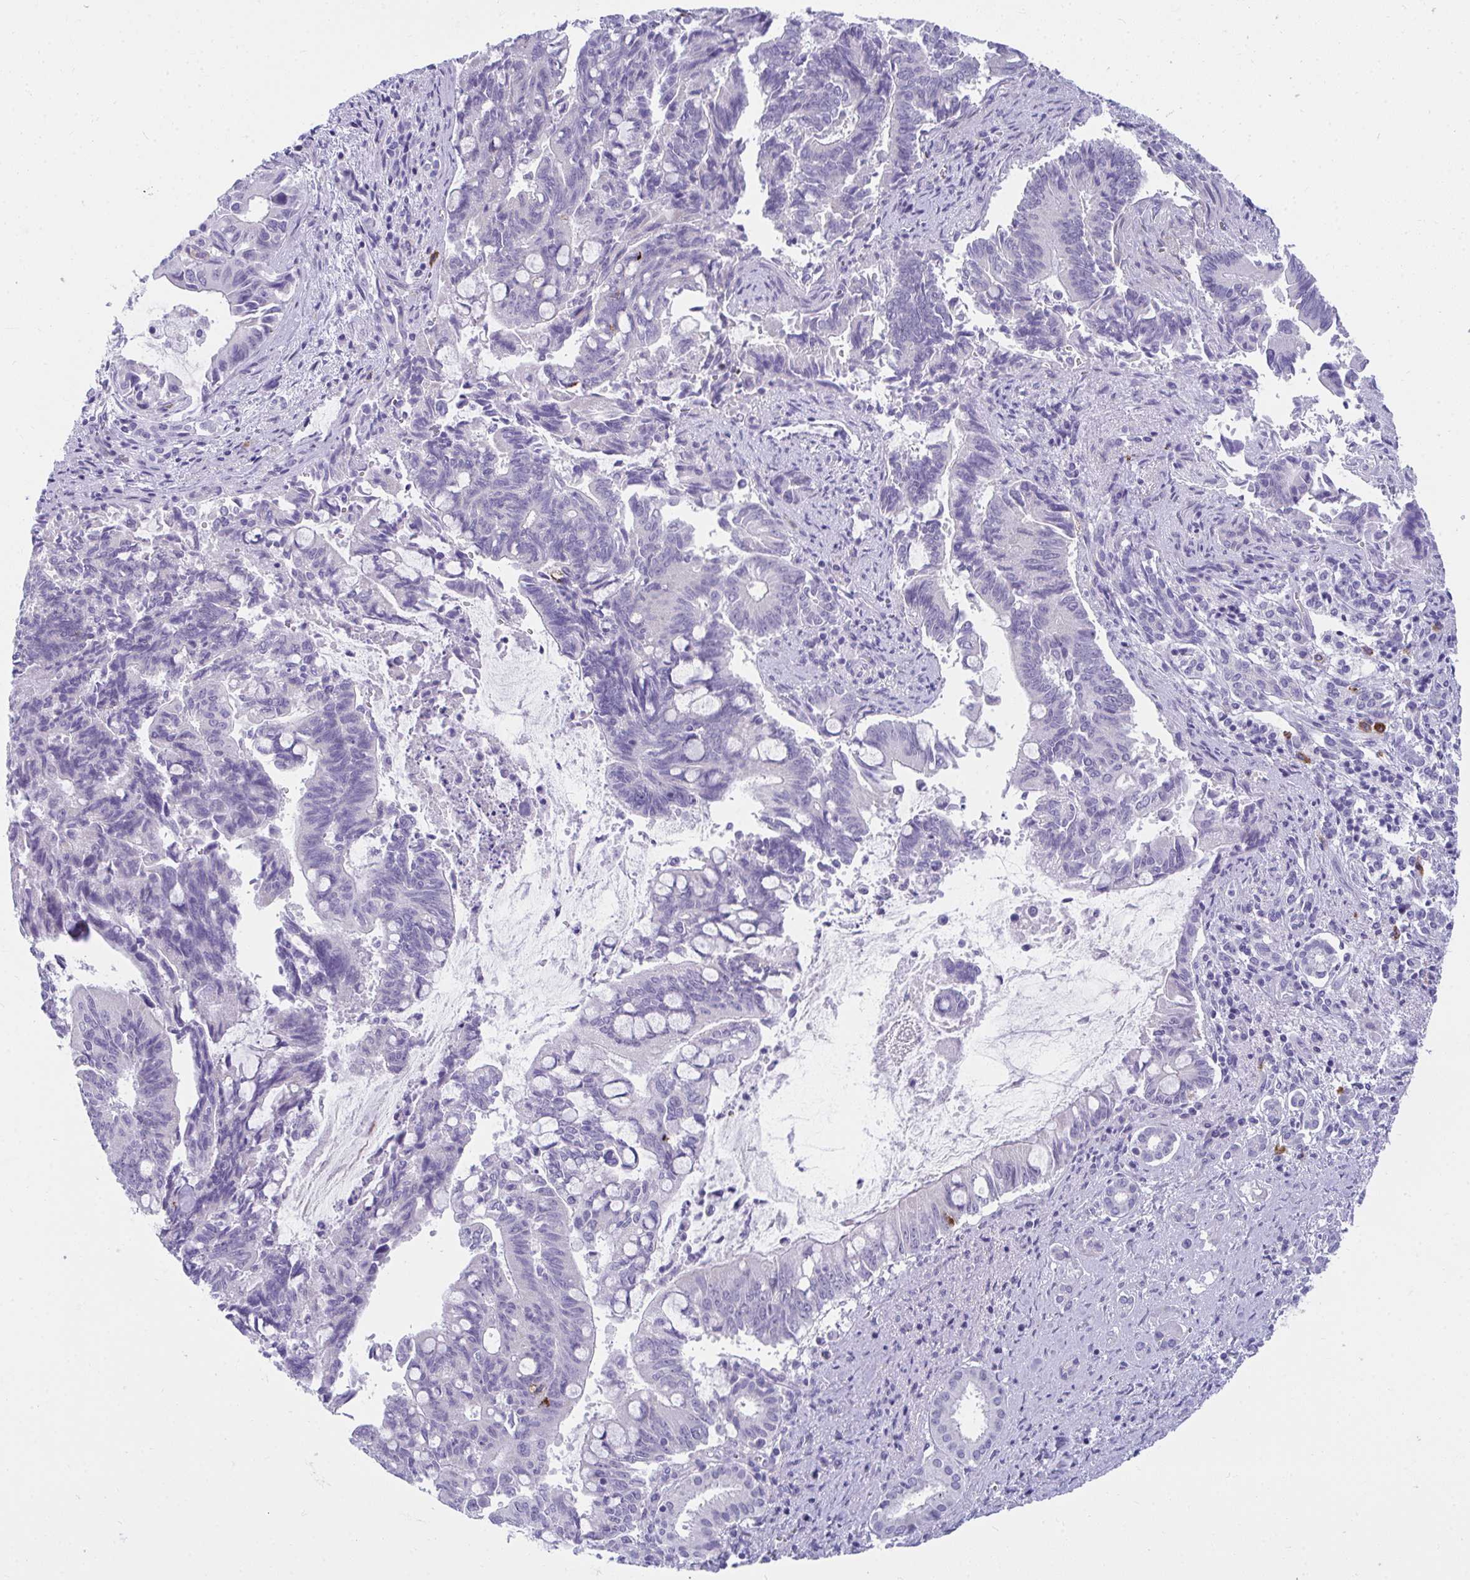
{"staining": {"intensity": "negative", "quantity": "none", "location": "none"}, "tissue": "pancreatic cancer", "cell_type": "Tumor cells", "image_type": "cancer", "snomed": [{"axis": "morphology", "description": "Adenocarcinoma, NOS"}, {"axis": "topography", "description": "Pancreas"}], "caption": "The image reveals no staining of tumor cells in pancreatic cancer (adenocarcinoma). (Brightfield microscopy of DAB immunohistochemistry (IHC) at high magnification).", "gene": "TSBP1", "patient": {"sex": "male", "age": 68}}